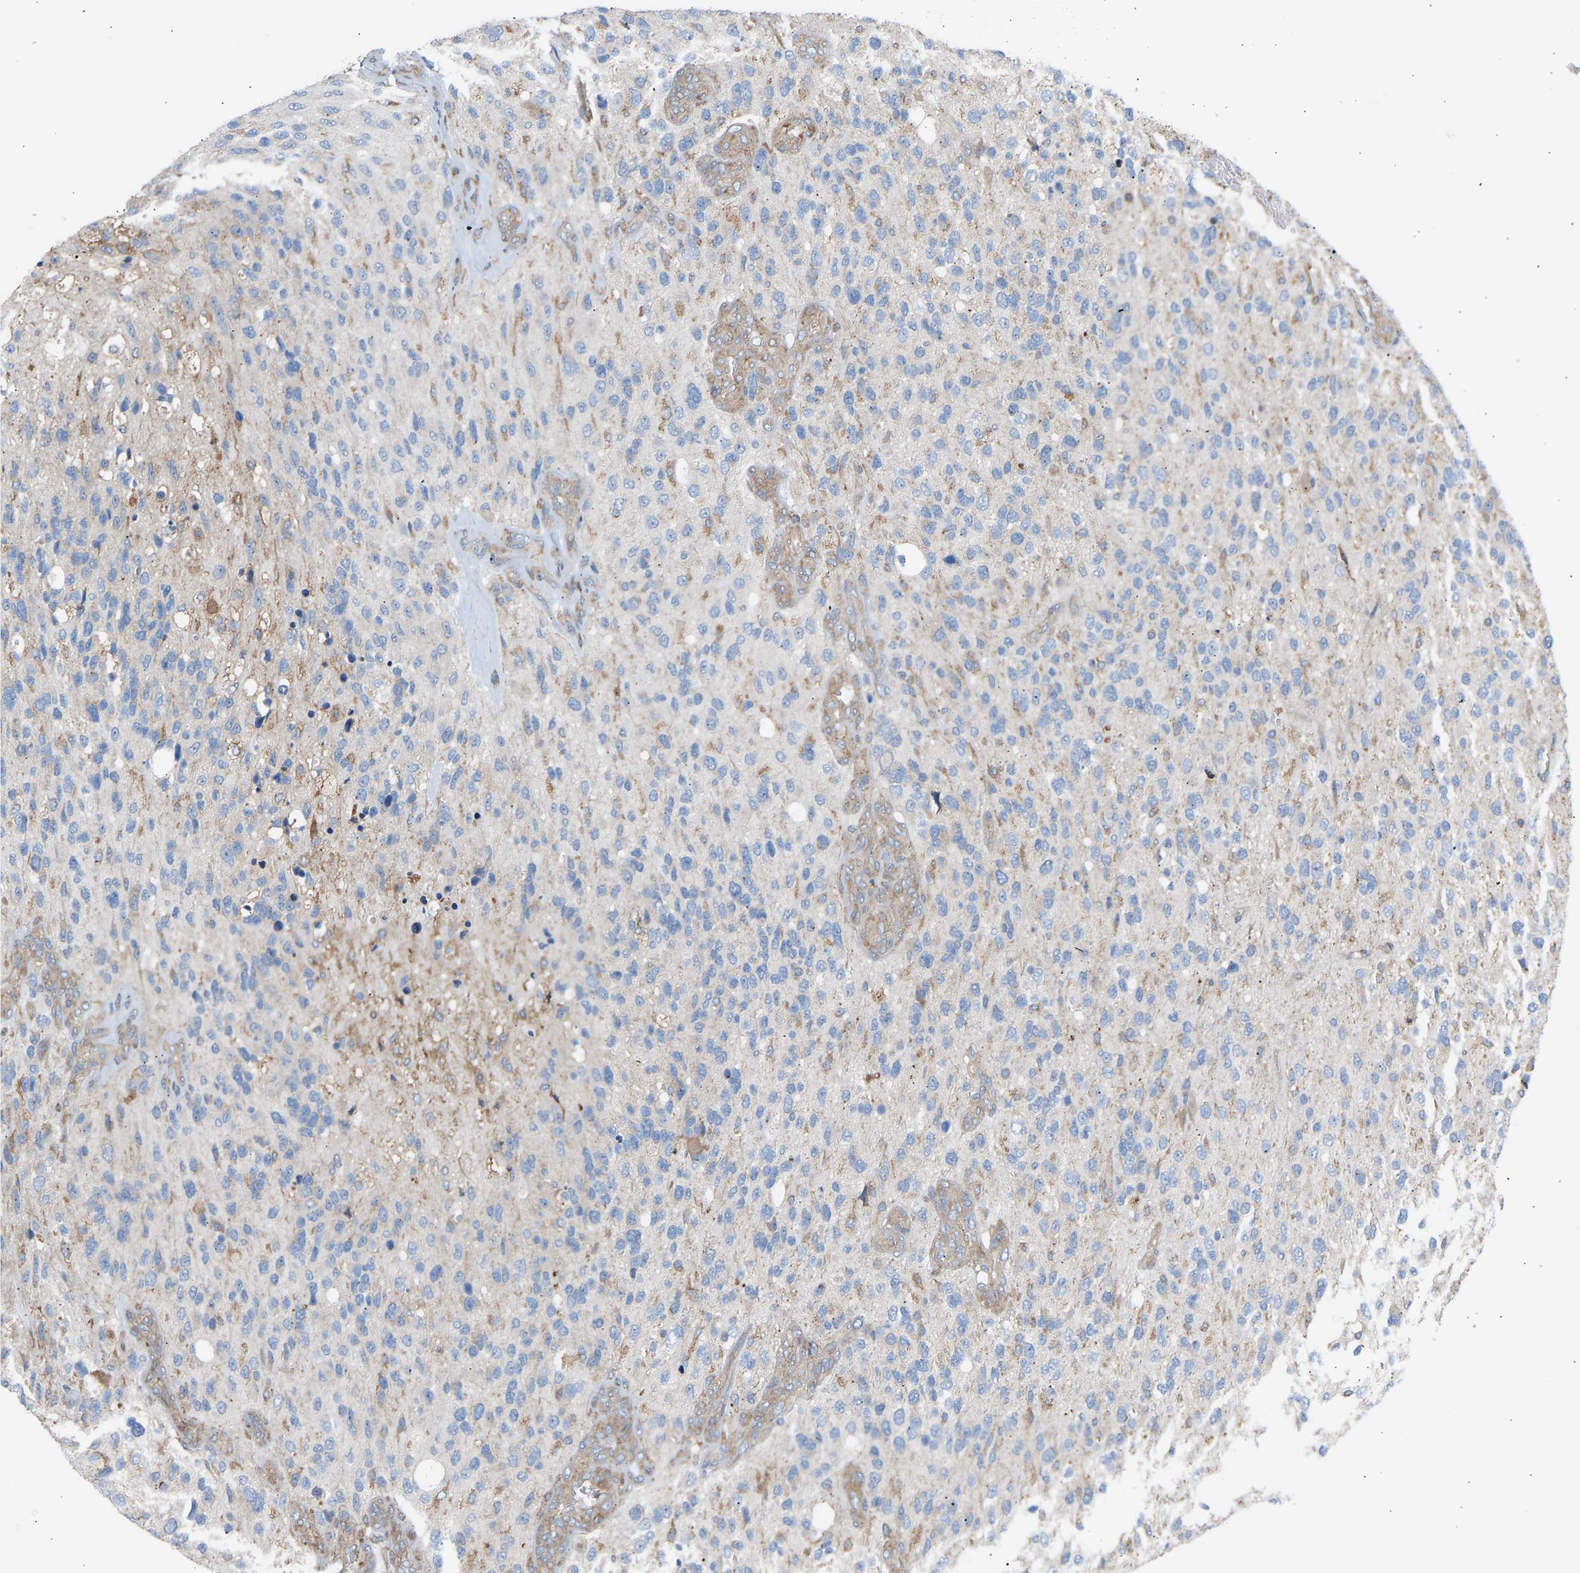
{"staining": {"intensity": "negative", "quantity": "none", "location": "none"}, "tissue": "glioma", "cell_type": "Tumor cells", "image_type": "cancer", "snomed": [{"axis": "morphology", "description": "Glioma, malignant, High grade"}, {"axis": "topography", "description": "Brain"}], "caption": "High magnification brightfield microscopy of glioma stained with DAB (3,3'-diaminobenzidine) (brown) and counterstained with hematoxylin (blue): tumor cells show no significant staining.", "gene": "GCN1", "patient": {"sex": "female", "age": 58}}